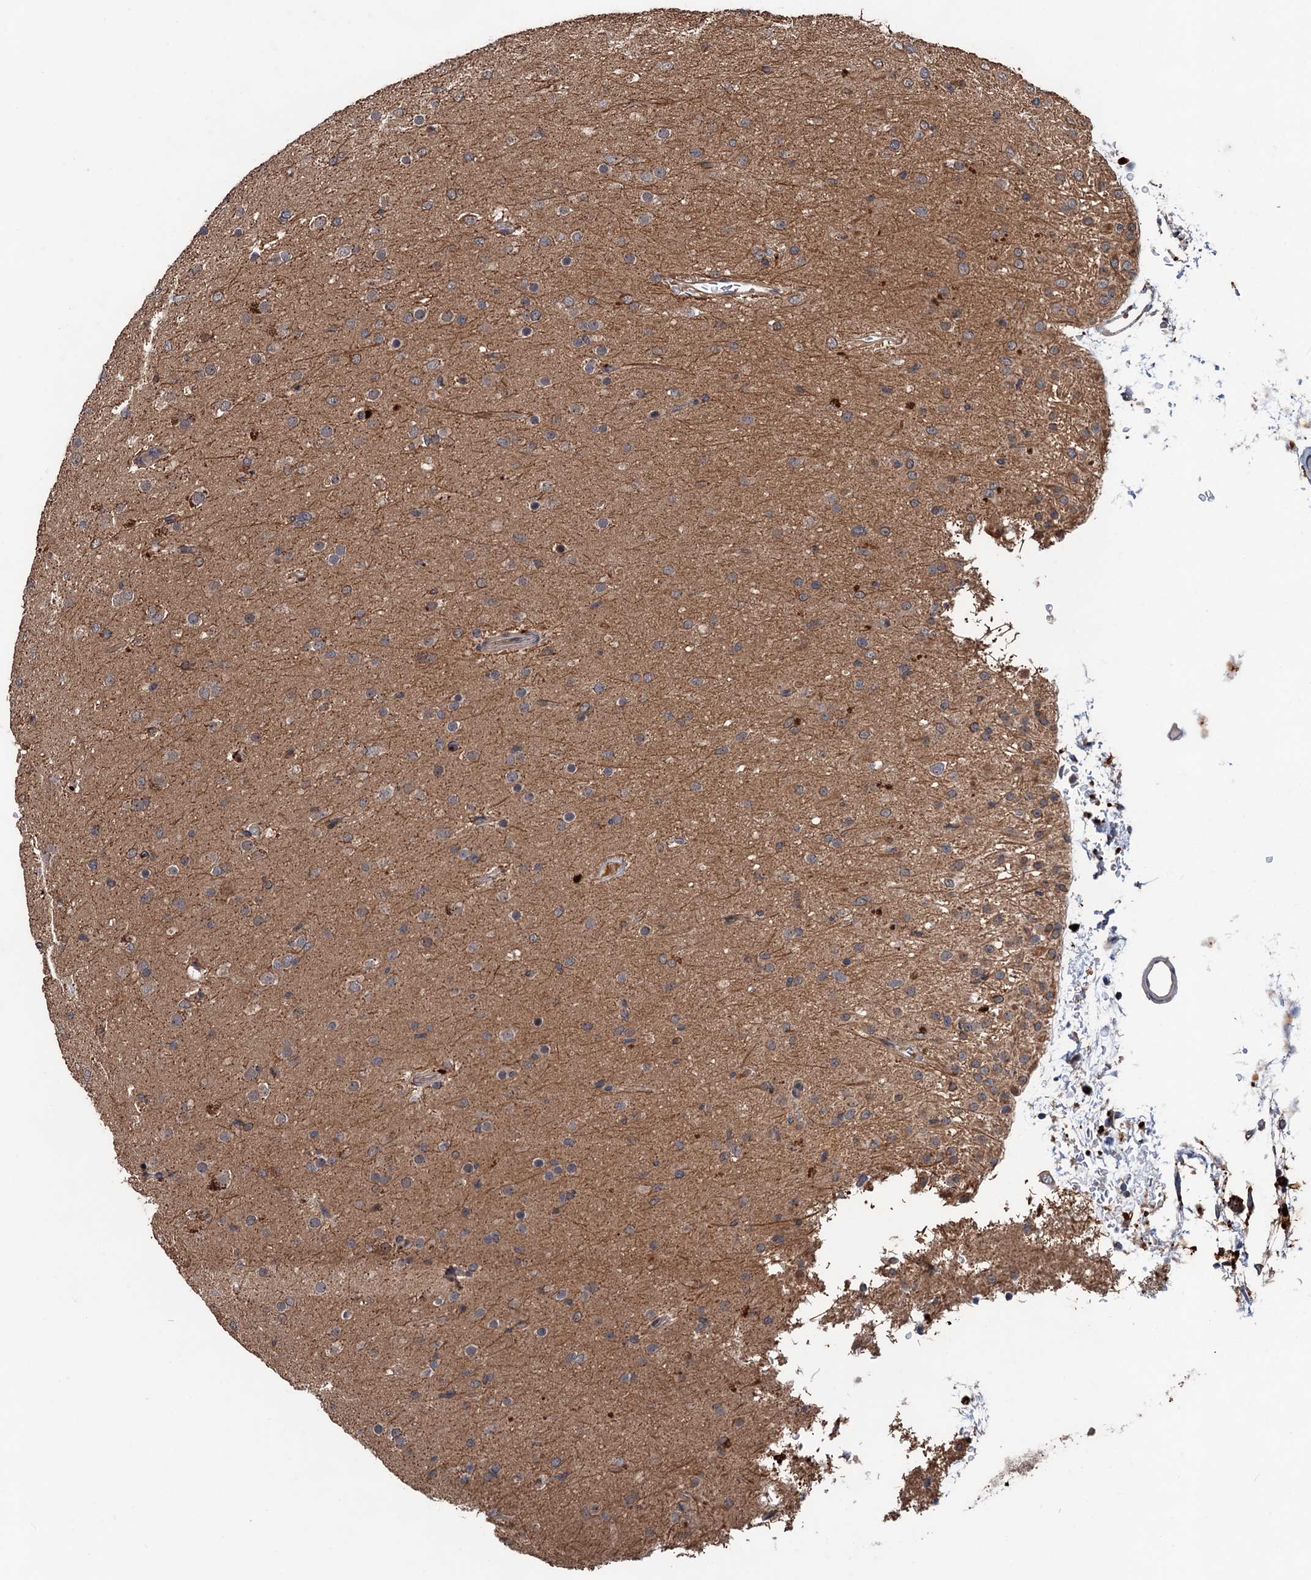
{"staining": {"intensity": "weak", "quantity": "25%-75%", "location": "cytoplasmic/membranous"}, "tissue": "glioma", "cell_type": "Tumor cells", "image_type": "cancer", "snomed": [{"axis": "morphology", "description": "Glioma, malignant, Low grade"}, {"axis": "topography", "description": "Brain"}], "caption": "Immunohistochemical staining of malignant low-grade glioma reveals weak cytoplasmic/membranous protein staining in approximately 25%-75% of tumor cells.", "gene": "ZNF438", "patient": {"sex": "male", "age": 65}}